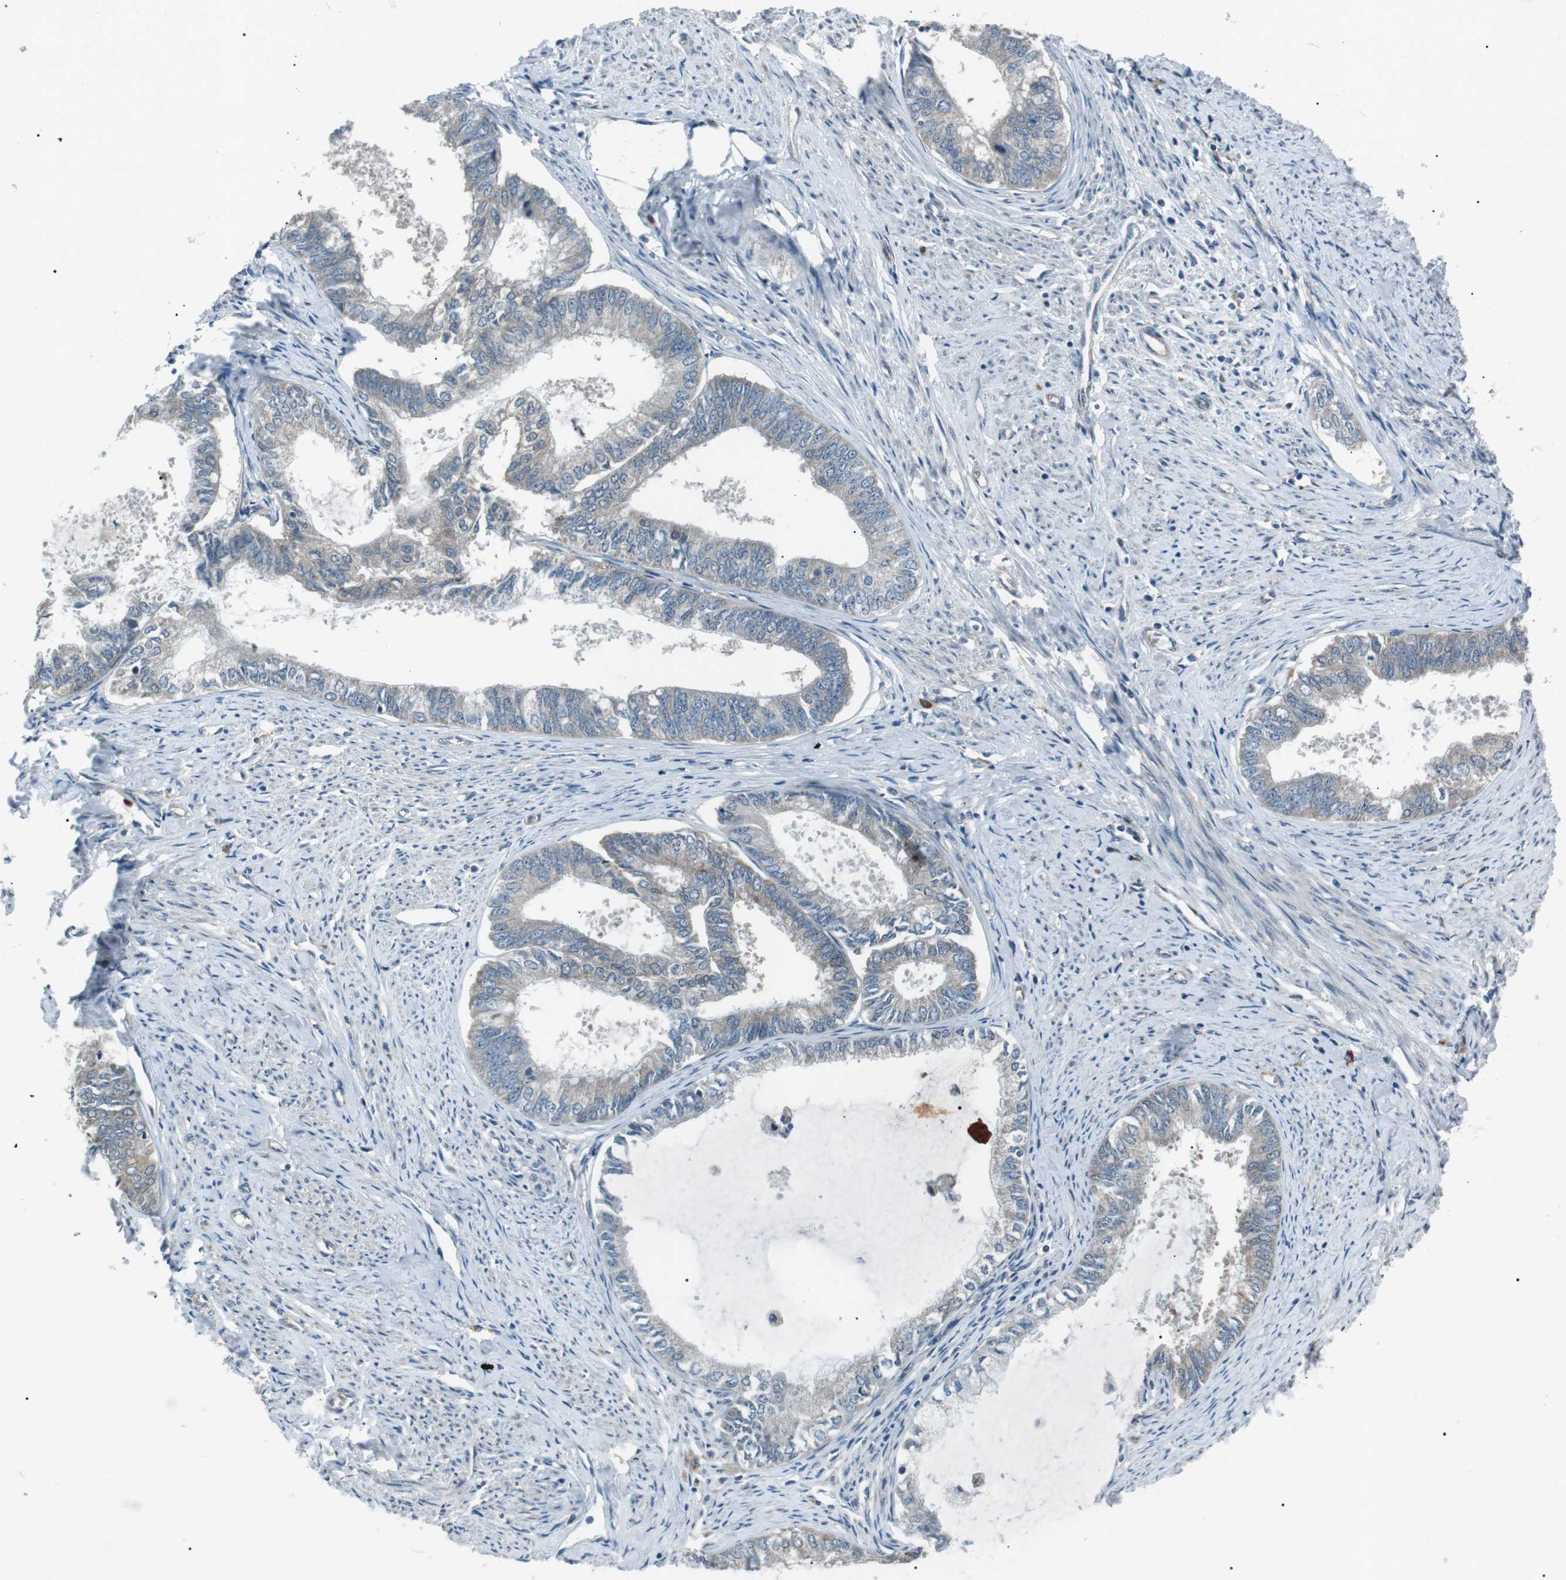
{"staining": {"intensity": "negative", "quantity": "none", "location": "none"}, "tissue": "endometrial cancer", "cell_type": "Tumor cells", "image_type": "cancer", "snomed": [{"axis": "morphology", "description": "Adenocarcinoma, NOS"}, {"axis": "topography", "description": "Endometrium"}], "caption": "Tumor cells show no significant staining in endometrial cancer.", "gene": "LRIG2", "patient": {"sex": "female", "age": 86}}